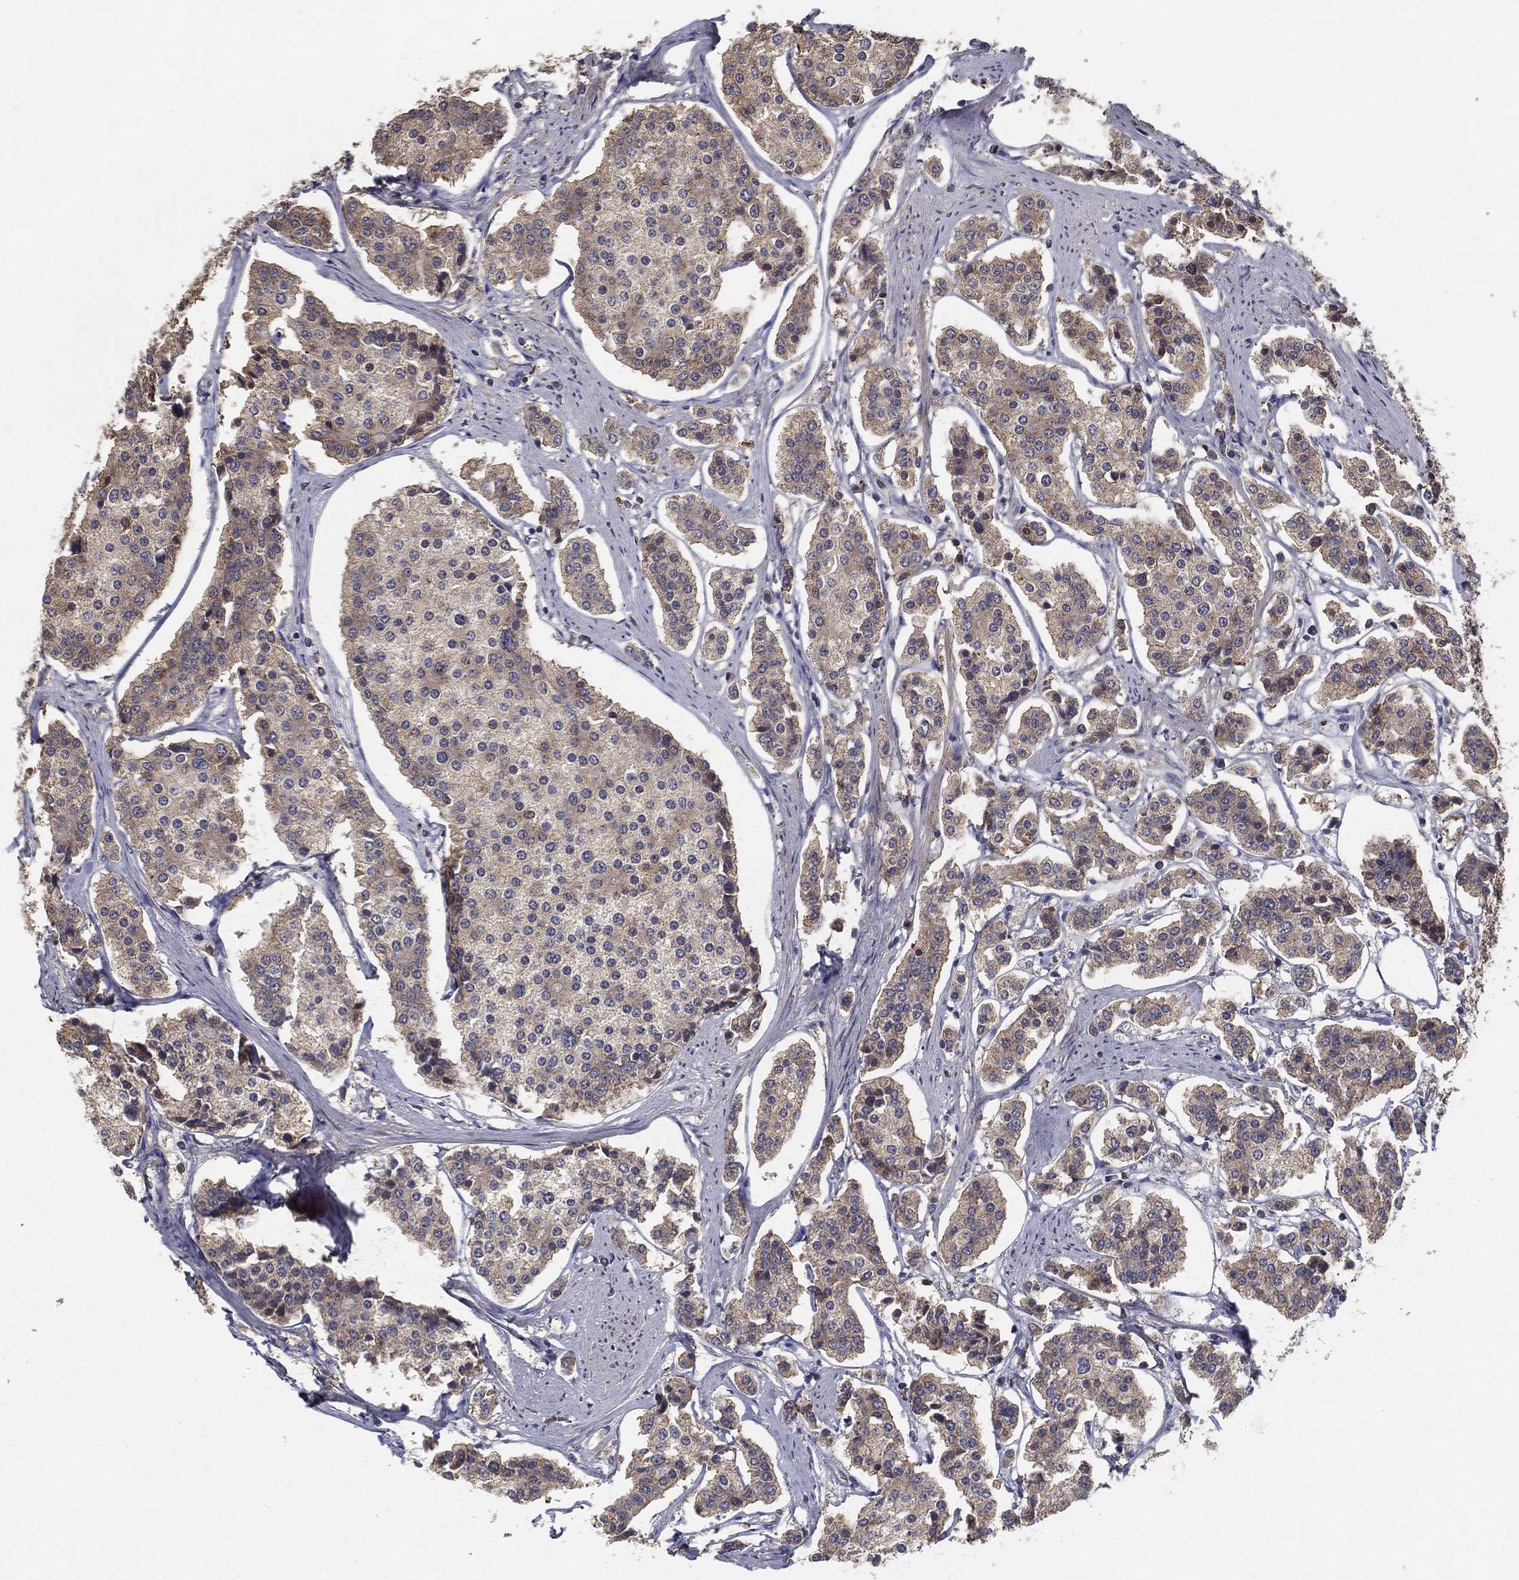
{"staining": {"intensity": "weak", "quantity": "25%-75%", "location": "cytoplasmic/membranous"}, "tissue": "carcinoid", "cell_type": "Tumor cells", "image_type": "cancer", "snomed": [{"axis": "morphology", "description": "Carcinoid, malignant, NOS"}, {"axis": "topography", "description": "Small intestine"}], "caption": "Immunohistochemistry of carcinoid (malignant) displays low levels of weak cytoplasmic/membranous staining in approximately 25%-75% of tumor cells. Immunohistochemistry stains the protein in brown and the nuclei are stained blue.", "gene": "MT-ND1", "patient": {"sex": "female", "age": 65}}